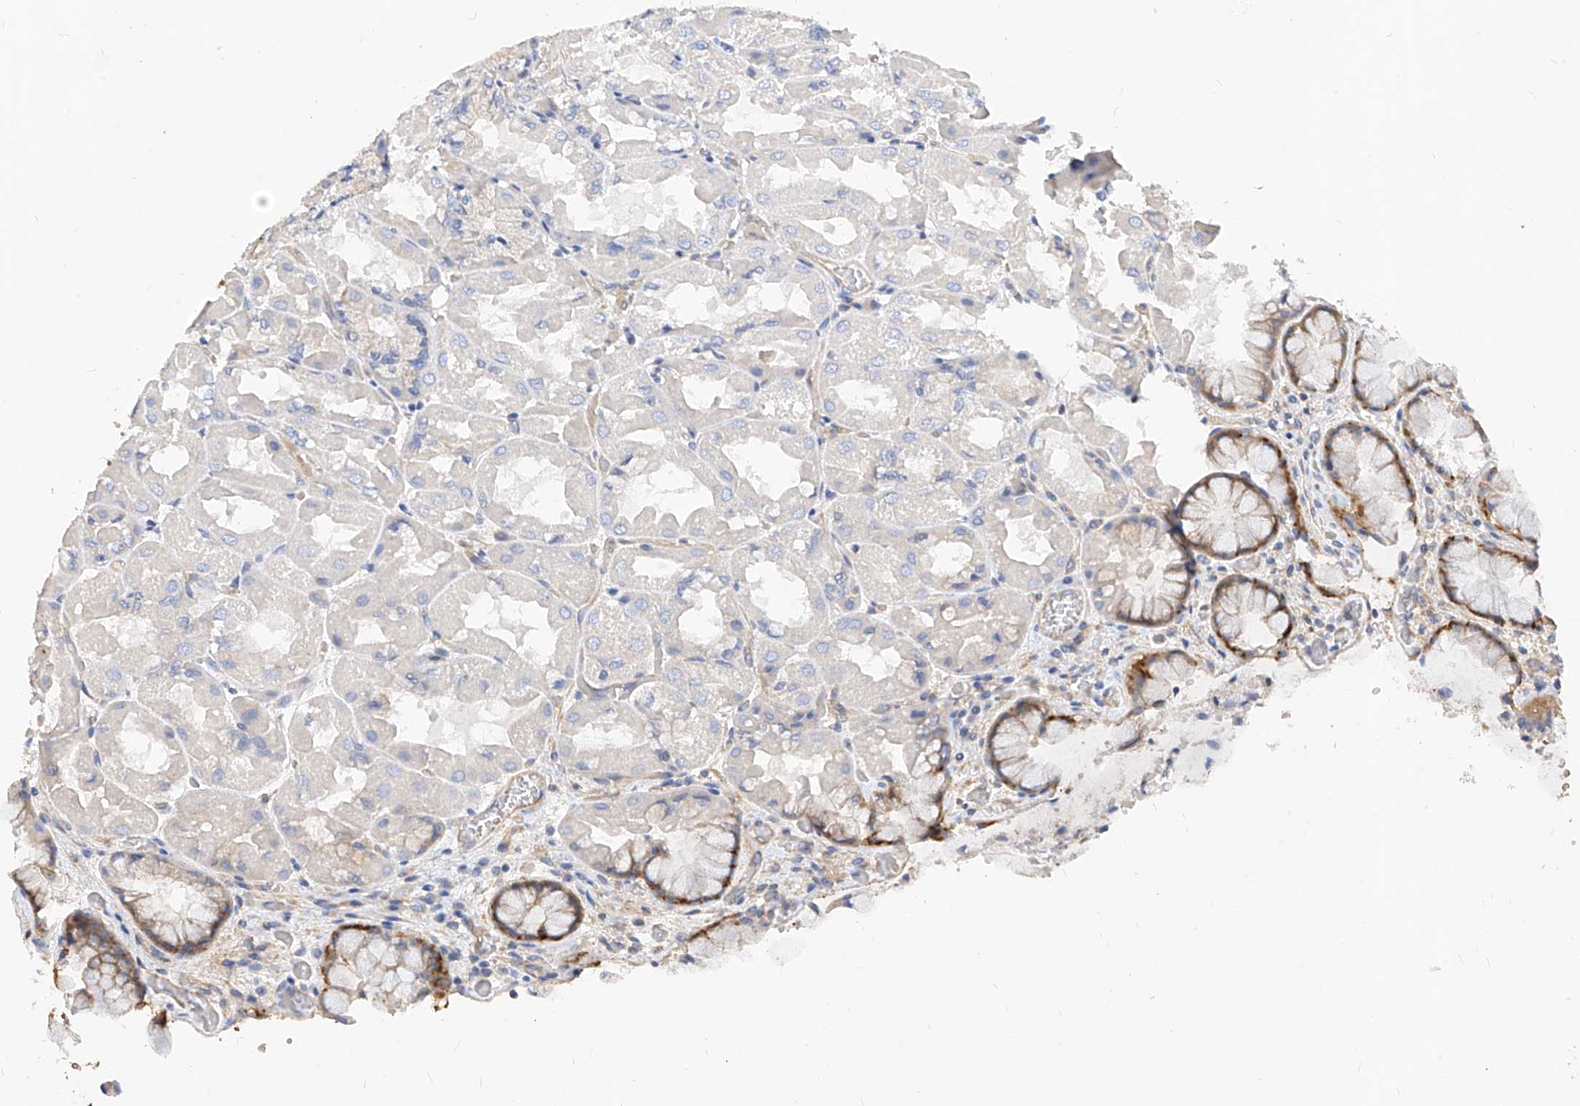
{"staining": {"intensity": "moderate", "quantity": "<25%", "location": "cytoplasmic/membranous"}, "tissue": "stomach", "cell_type": "Glandular cells", "image_type": "normal", "snomed": [{"axis": "morphology", "description": "Normal tissue, NOS"}, {"axis": "topography", "description": "Stomach"}], "caption": "The micrograph reveals staining of benign stomach, revealing moderate cytoplasmic/membranous protein expression (brown color) within glandular cells.", "gene": "SCGB2A1", "patient": {"sex": "female", "age": 61}}